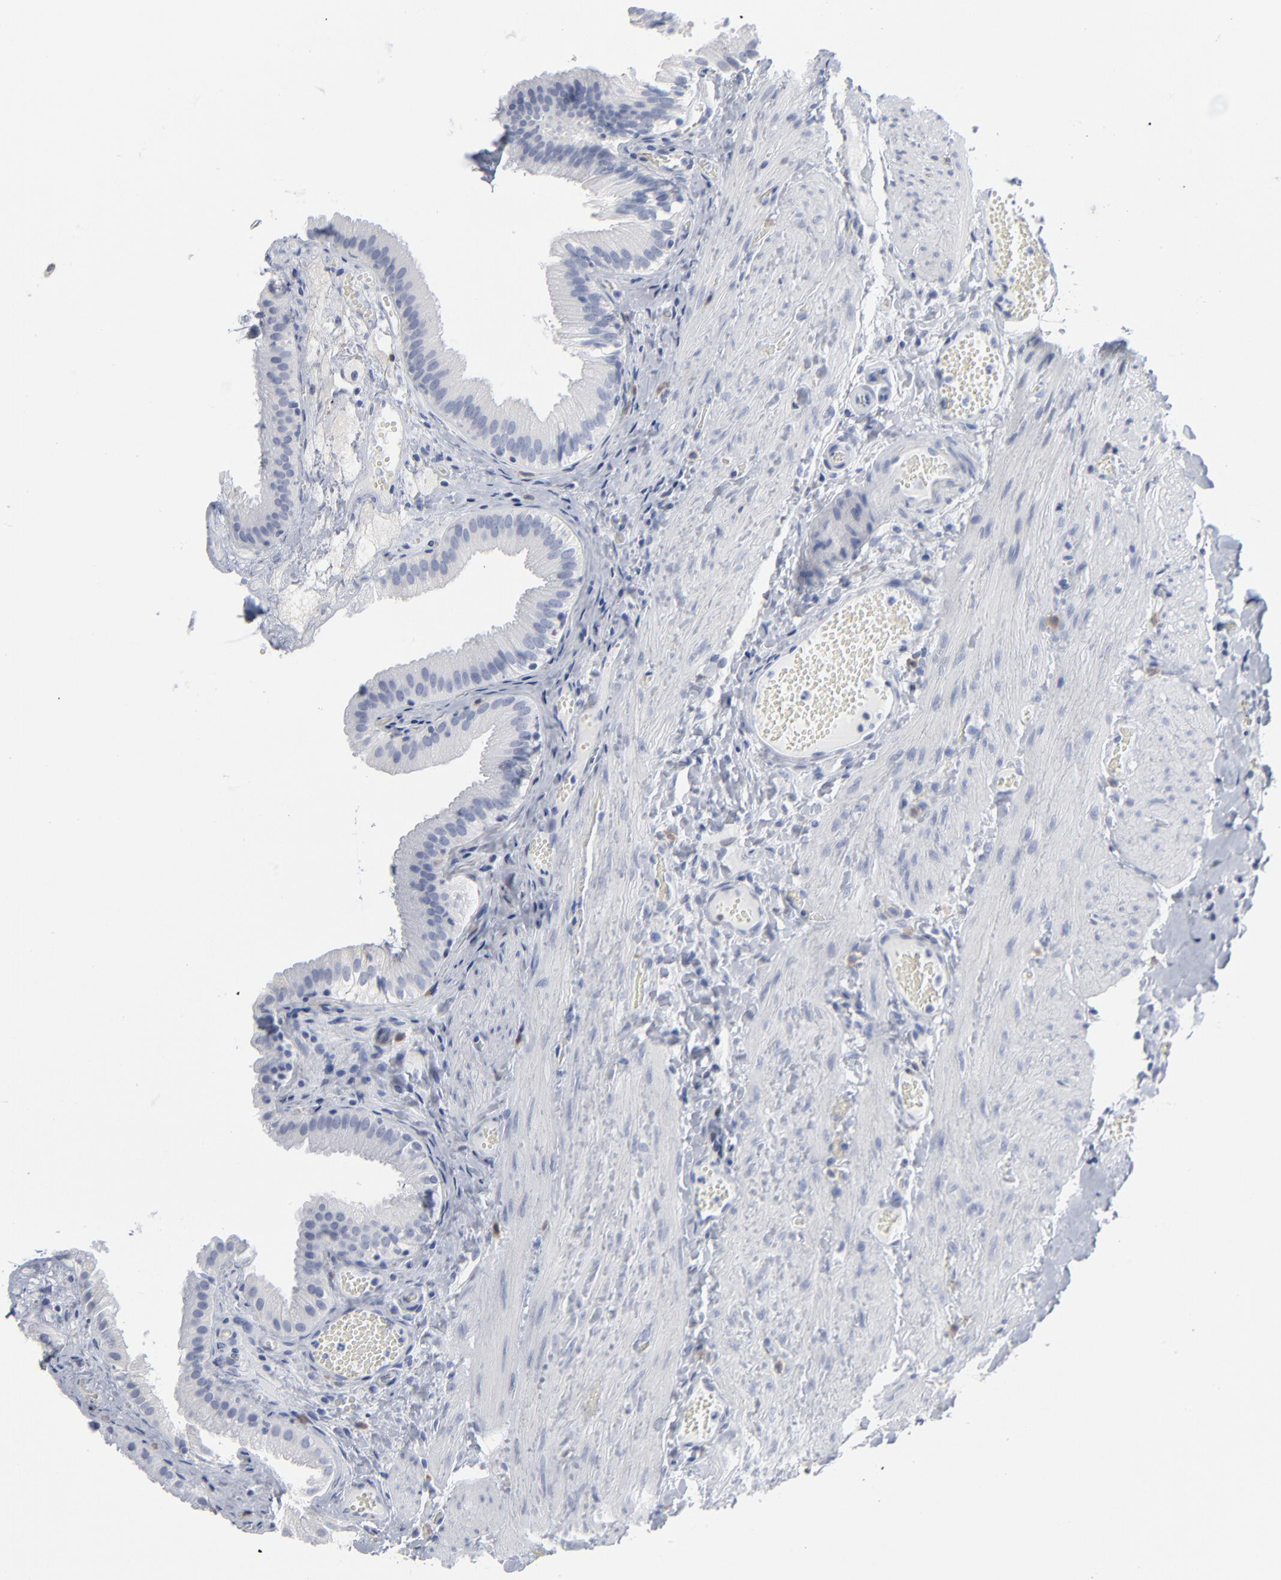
{"staining": {"intensity": "negative", "quantity": "none", "location": "none"}, "tissue": "gallbladder", "cell_type": "Glandular cells", "image_type": "normal", "snomed": [{"axis": "morphology", "description": "Normal tissue, NOS"}, {"axis": "topography", "description": "Gallbladder"}], "caption": "Human gallbladder stained for a protein using immunohistochemistry (IHC) shows no positivity in glandular cells.", "gene": "PAGE1", "patient": {"sex": "female", "age": 24}}